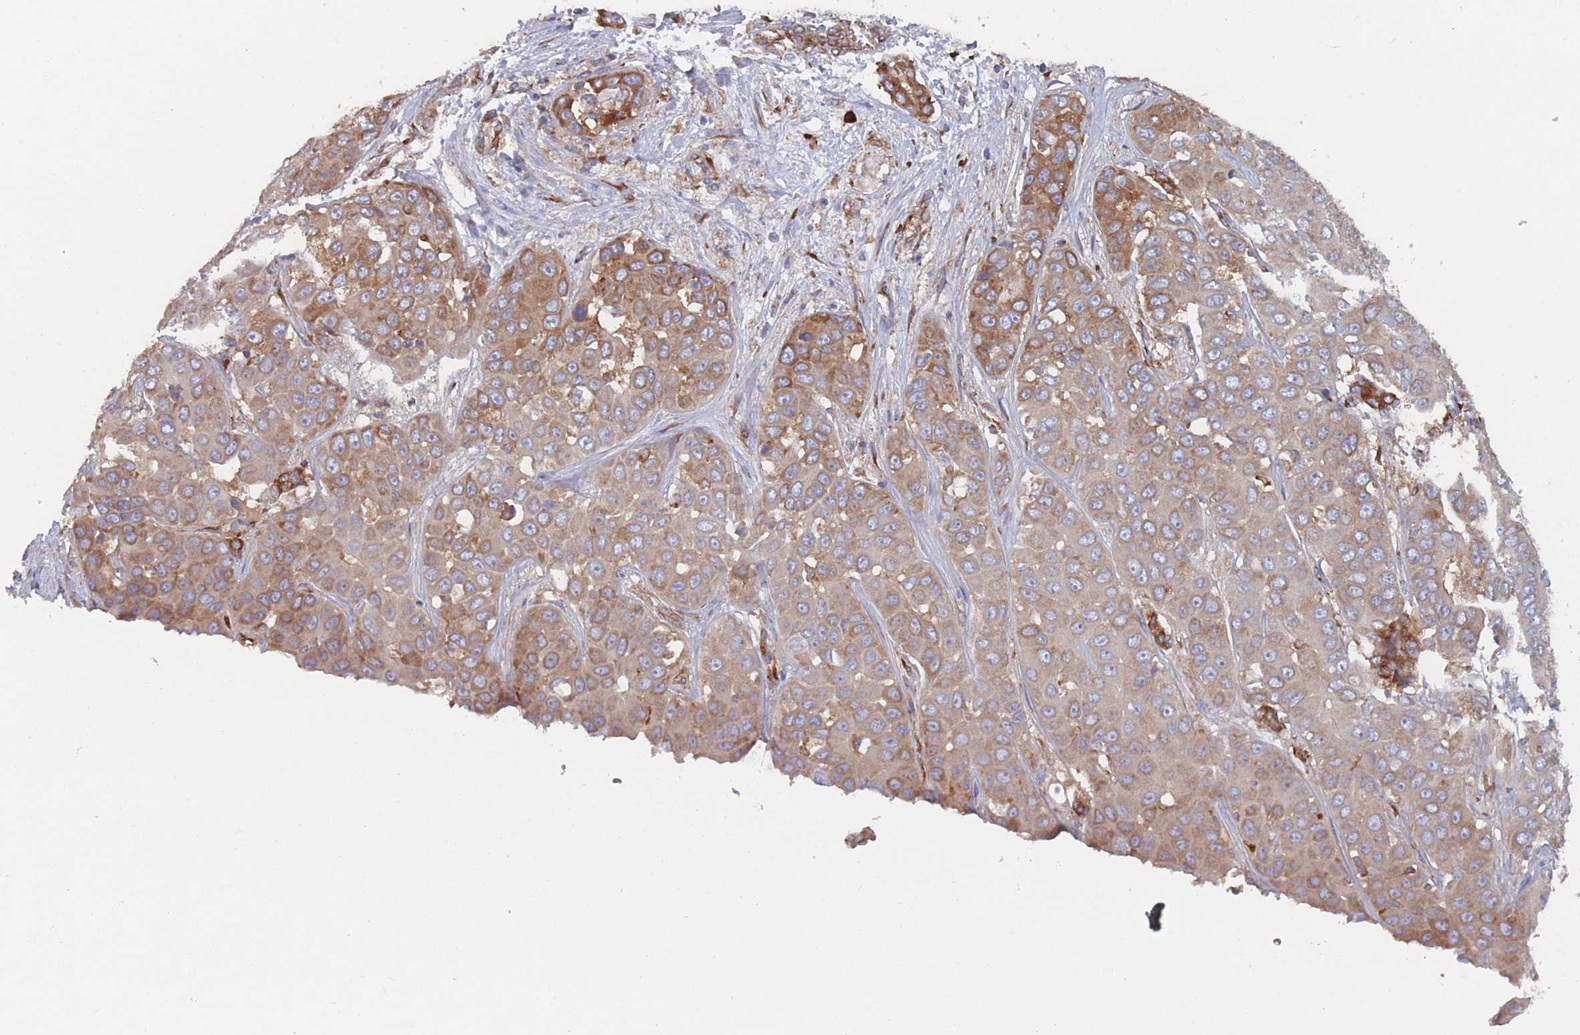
{"staining": {"intensity": "moderate", "quantity": "<25%", "location": "cytoplasmic/membranous"}, "tissue": "liver cancer", "cell_type": "Tumor cells", "image_type": "cancer", "snomed": [{"axis": "morphology", "description": "Cholangiocarcinoma"}, {"axis": "topography", "description": "Liver"}], "caption": "A micrograph showing moderate cytoplasmic/membranous positivity in approximately <25% of tumor cells in cholangiocarcinoma (liver), as visualized by brown immunohistochemical staining.", "gene": "EEF1B2", "patient": {"sex": "female", "age": 52}}